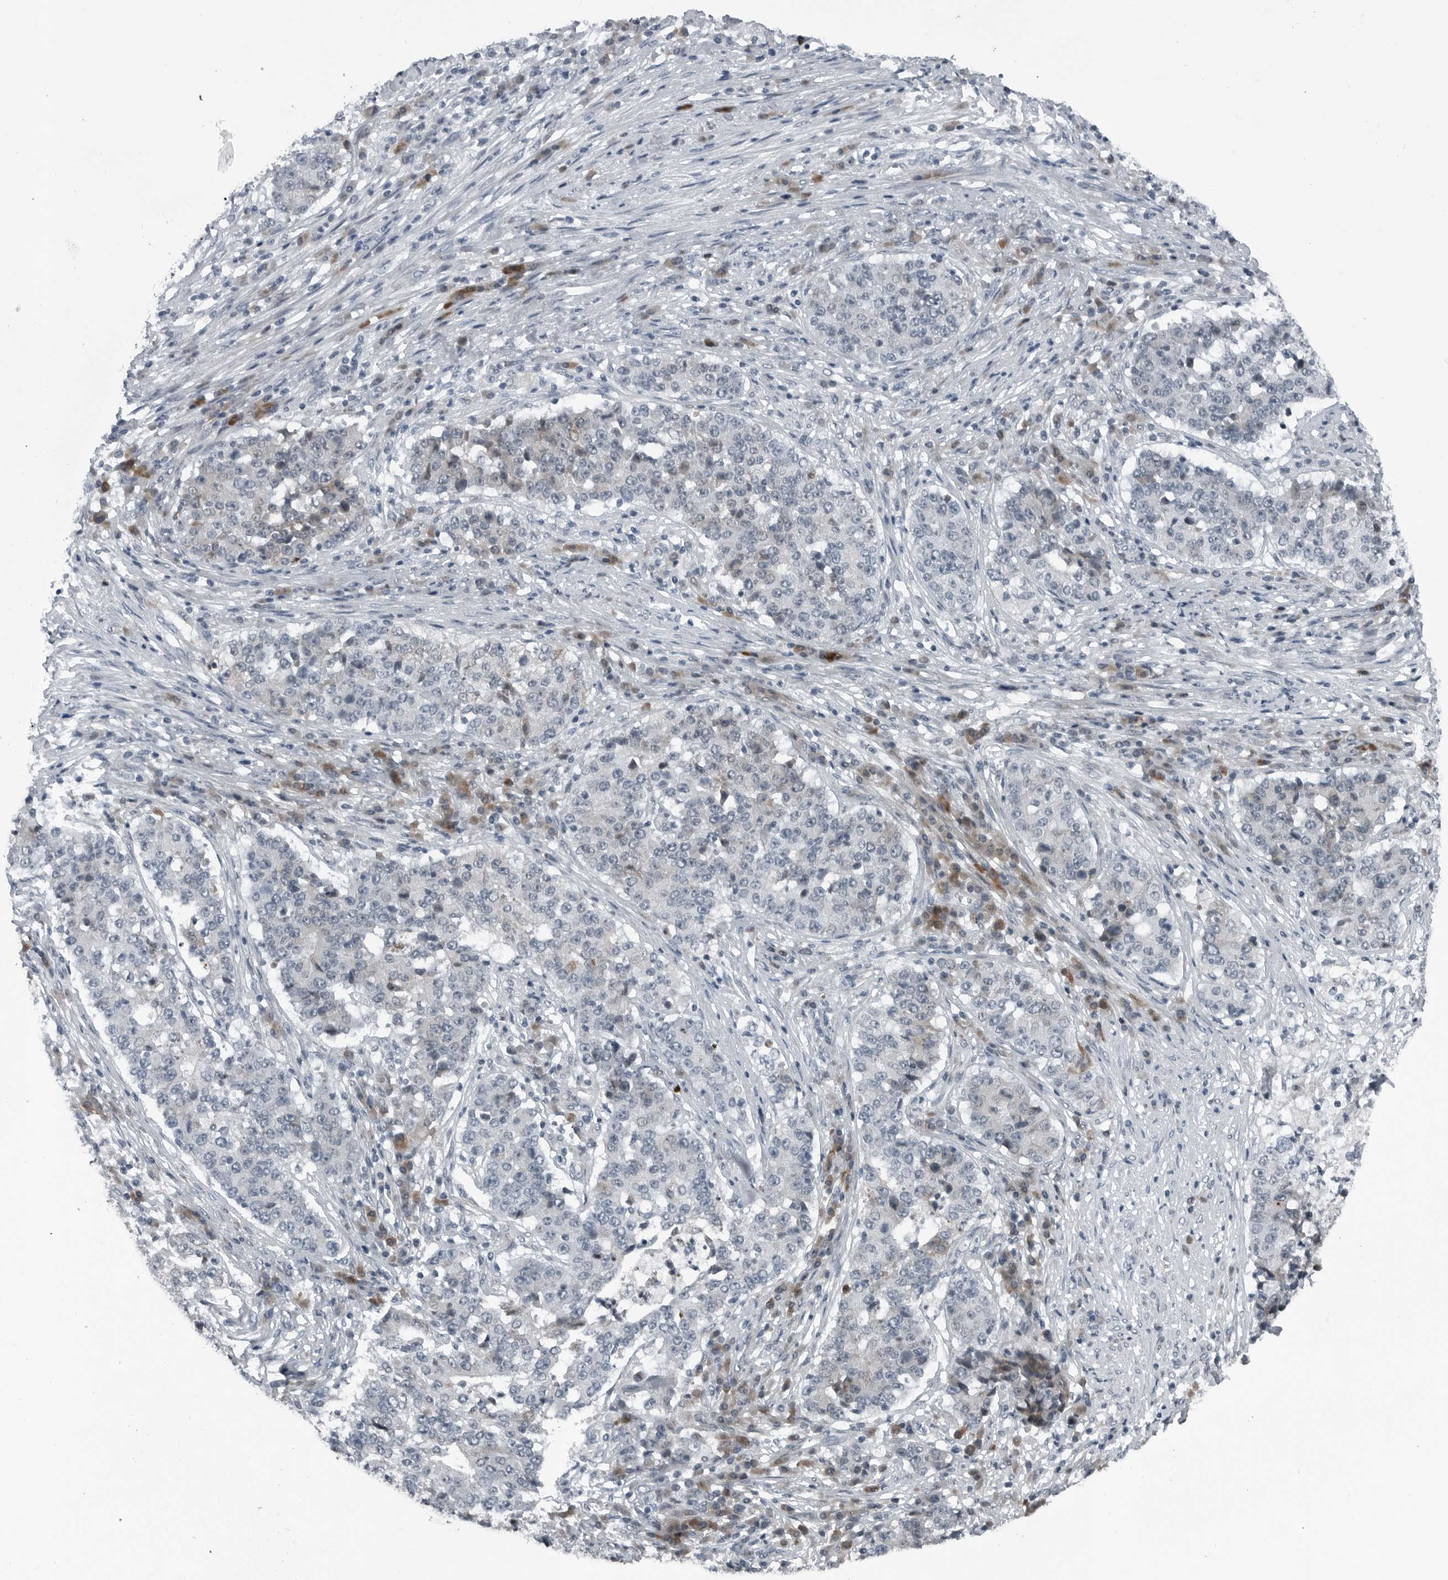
{"staining": {"intensity": "negative", "quantity": "none", "location": "none"}, "tissue": "stomach cancer", "cell_type": "Tumor cells", "image_type": "cancer", "snomed": [{"axis": "morphology", "description": "Adenocarcinoma, NOS"}, {"axis": "topography", "description": "Stomach"}], "caption": "Immunohistochemical staining of stomach adenocarcinoma displays no significant expression in tumor cells.", "gene": "DNAAF11", "patient": {"sex": "male", "age": 59}}